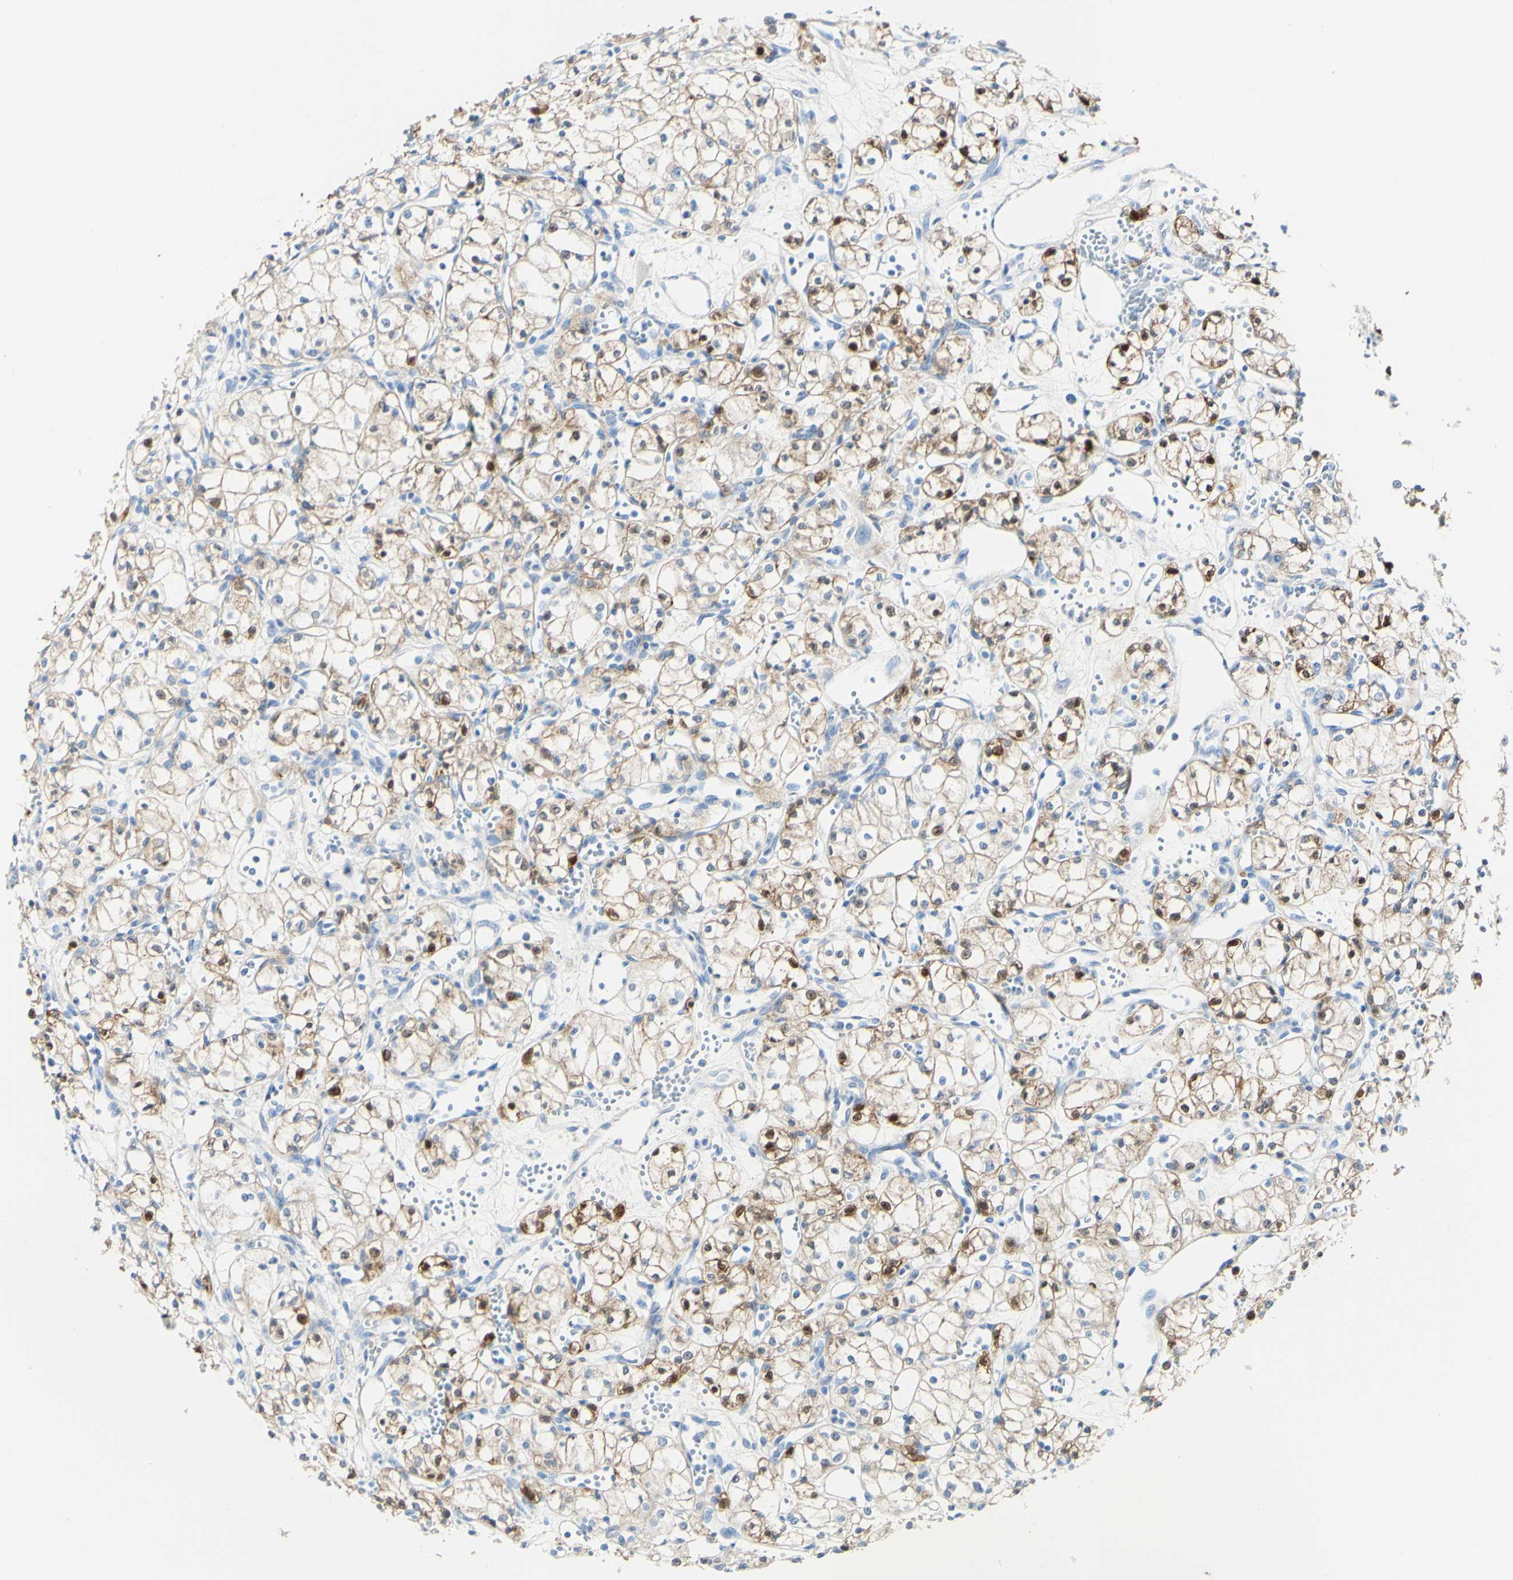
{"staining": {"intensity": "moderate", "quantity": ">75%", "location": "cytoplasmic/membranous,nuclear"}, "tissue": "renal cancer", "cell_type": "Tumor cells", "image_type": "cancer", "snomed": [{"axis": "morphology", "description": "Normal tissue, NOS"}, {"axis": "morphology", "description": "Adenocarcinoma, NOS"}, {"axis": "topography", "description": "Kidney"}], "caption": "High-power microscopy captured an immunohistochemistry photomicrograph of adenocarcinoma (renal), revealing moderate cytoplasmic/membranous and nuclear positivity in about >75% of tumor cells.", "gene": "PIGR", "patient": {"sex": "male", "age": 59}}